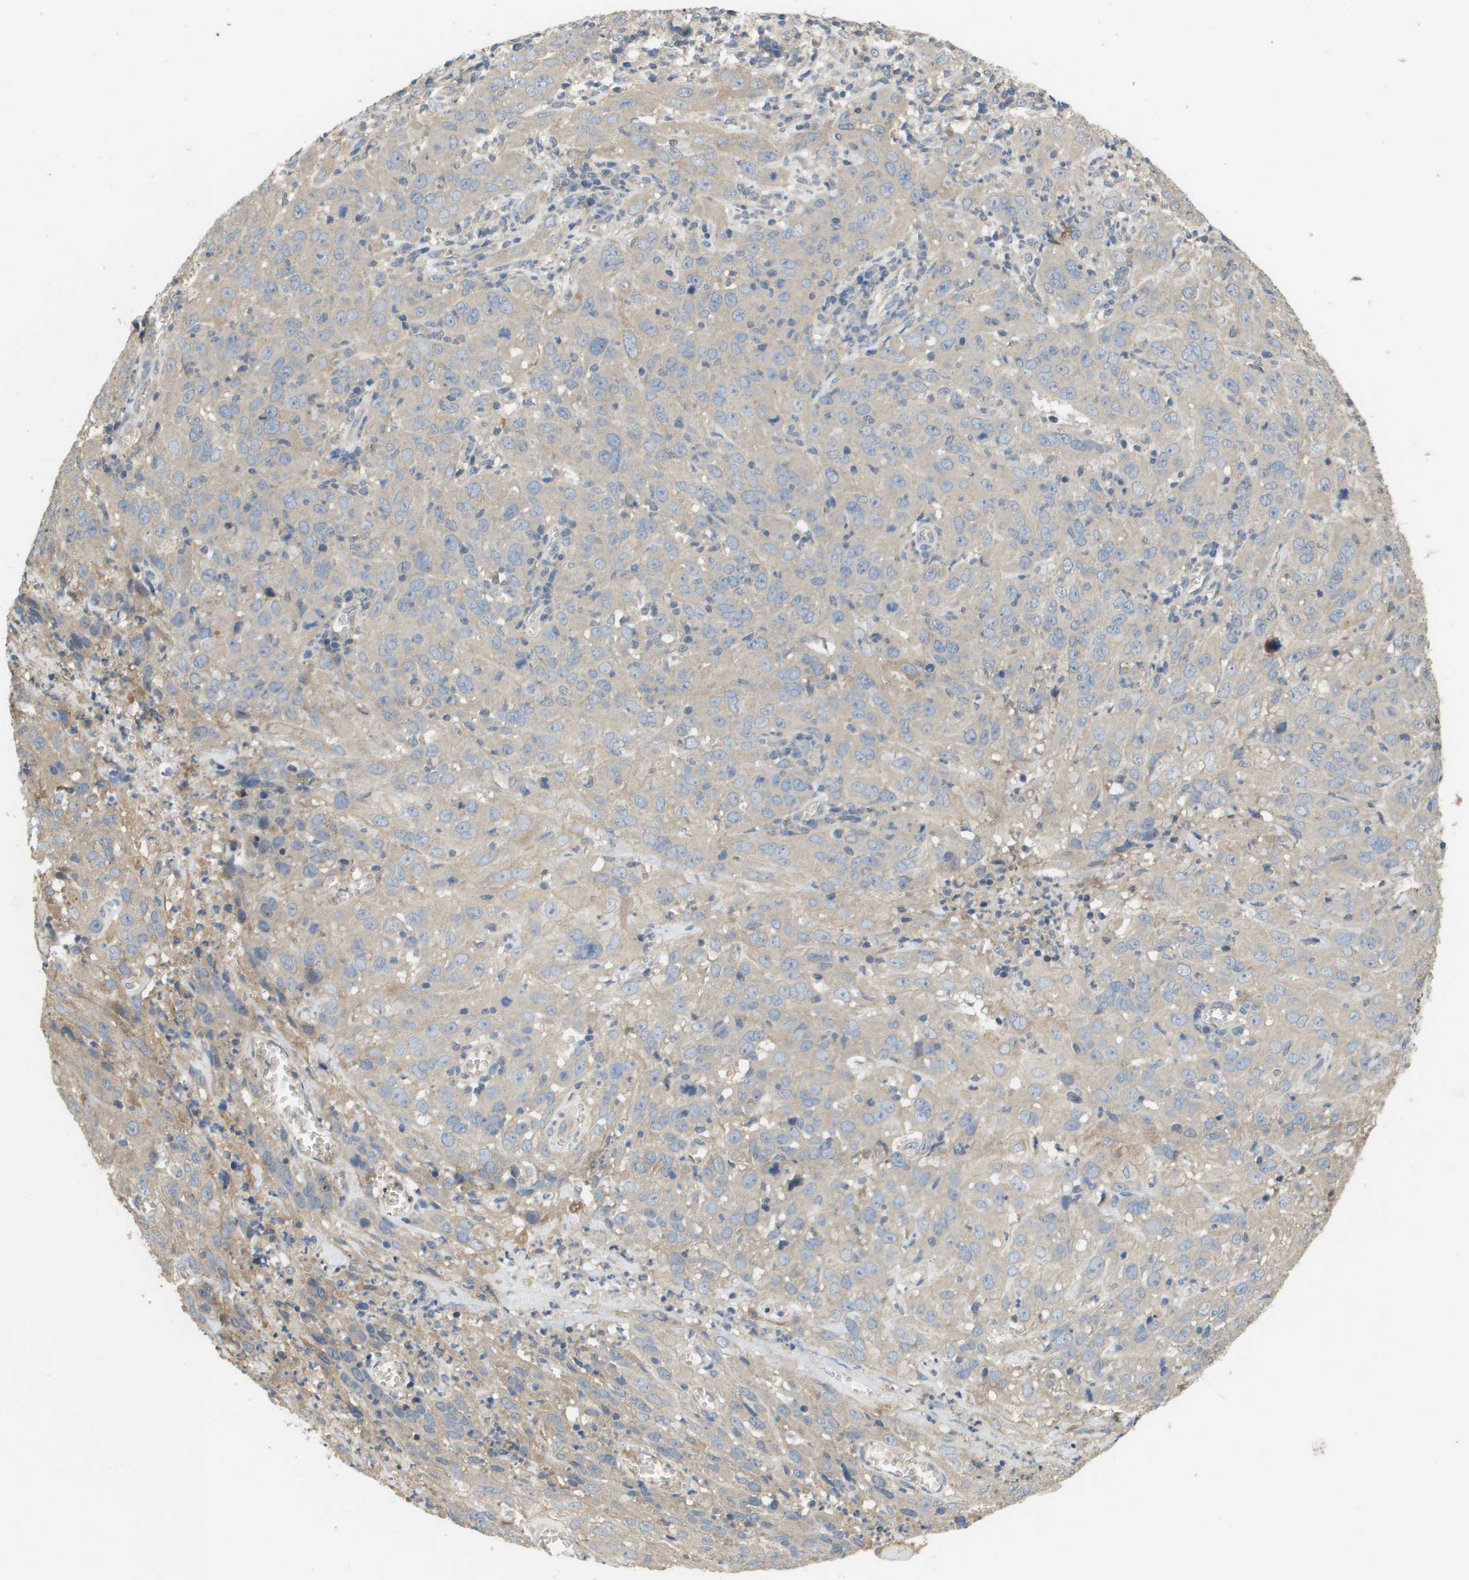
{"staining": {"intensity": "weak", "quantity": "25%-75%", "location": "cytoplasmic/membranous"}, "tissue": "cervical cancer", "cell_type": "Tumor cells", "image_type": "cancer", "snomed": [{"axis": "morphology", "description": "Squamous cell carcinoma, NOS"}, {"axis": "topography", "description": "Cervix"}], "caption": "High-magnification brightfield microscopy of cervical squamous cell carcinoma stained with DAB (brown) and counterstained with hematoxylin (blue). tumor cells exhibit weak cytoplasmic/membranous staining is identified in about25%-75% of cells.", "gene": "KRT23", "patient": {"sex": "female", "age": 32}}